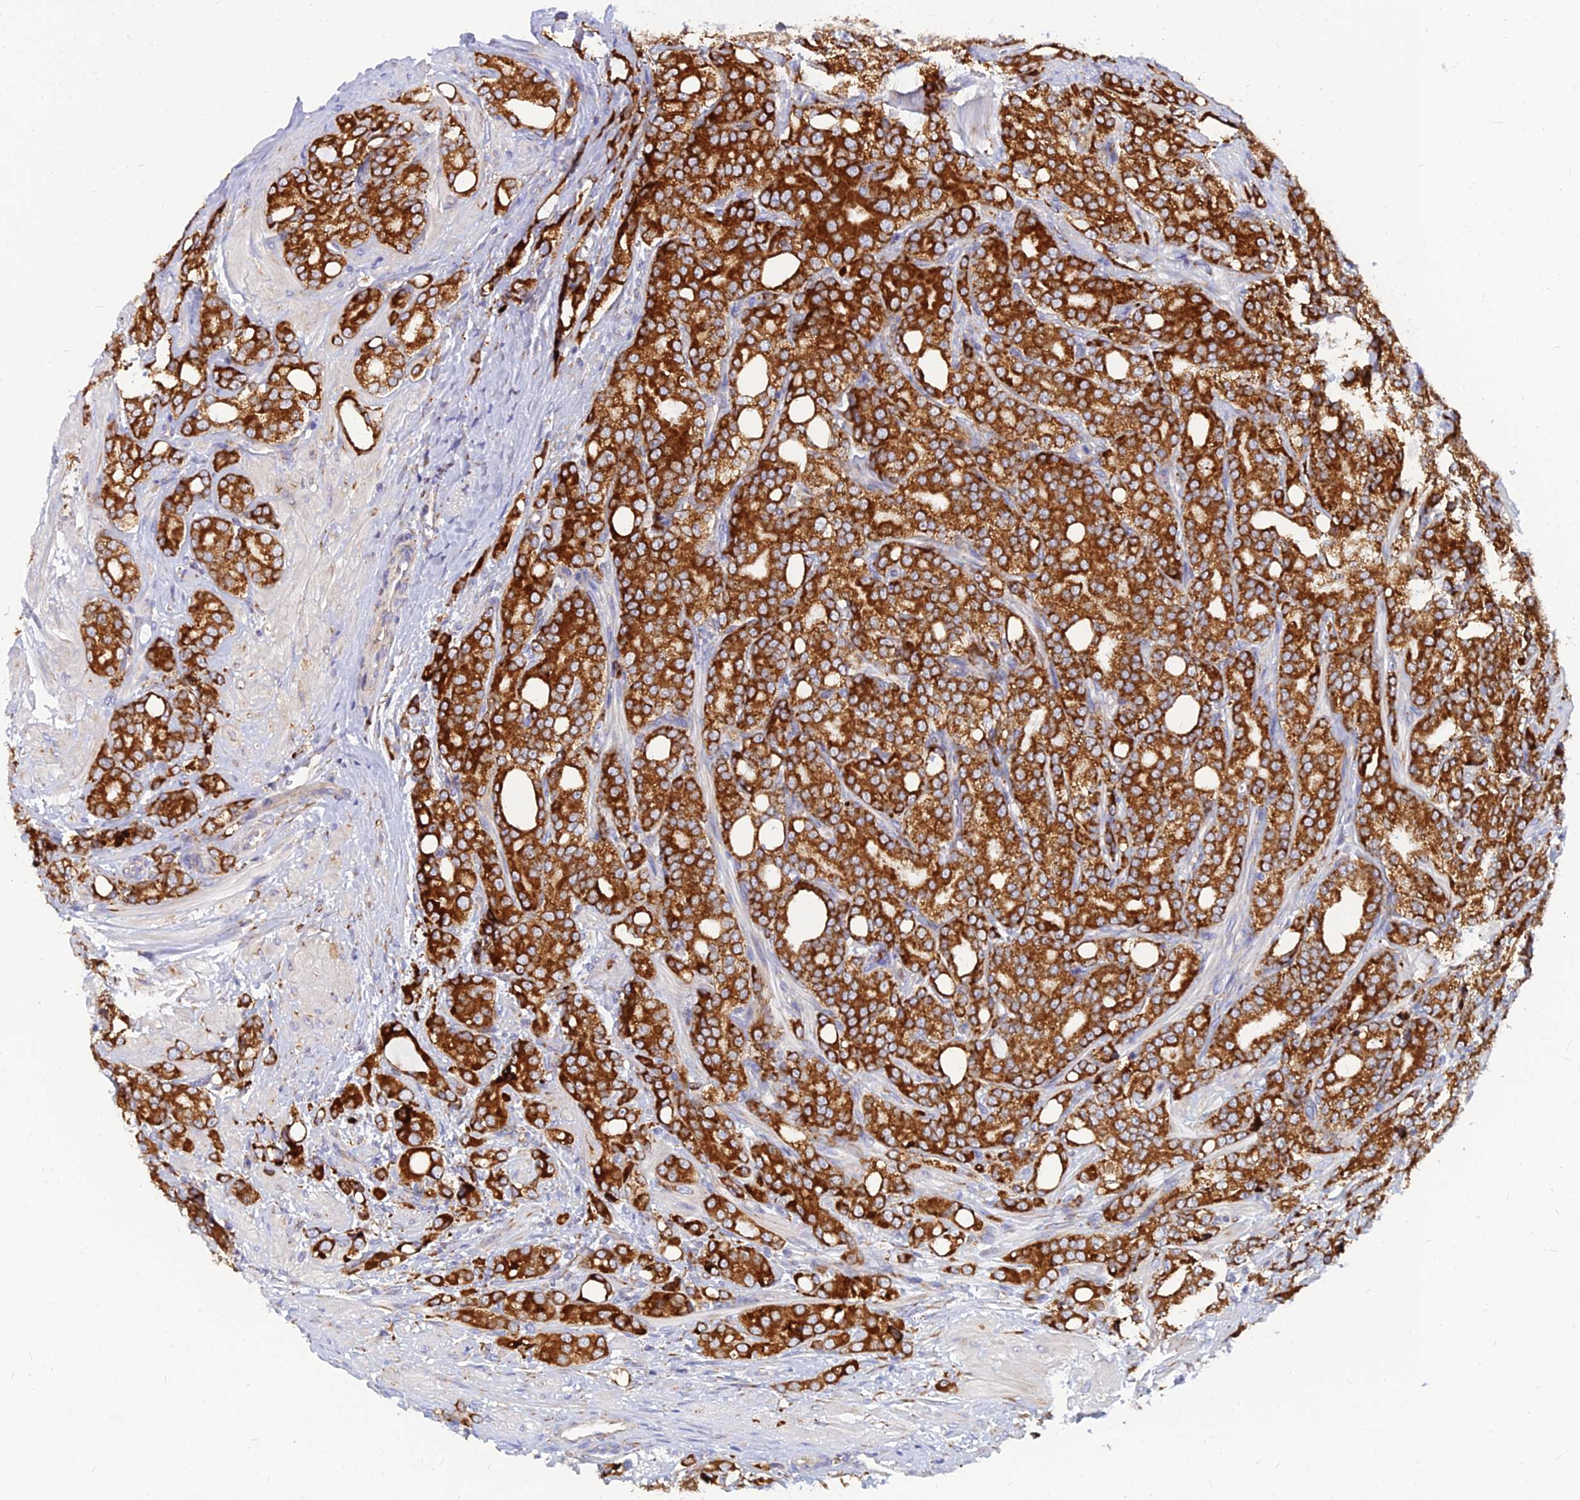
{"staining": {"intensity": "strong", "quantity": ">75%", "location": "cytoplasmic/membranous"}, "tissue": "prostate cancer", "cell_type": "Tumor cells", "image_type": "cancer", "snomed": [{"axis": "morphology", "description": "Adenocarcinoma, High grade"}, {"axis": "topography", "description": "Prostate"}], "caption": "DAB immunohistochemical staining of human prostate high-grade adenocarcinoma displays strong cytoplasmic/membranous protein staining in approximately >75% of tumor cells.", "gene": "CCT6B", "patient": {"sex": "male", "age": 62}}